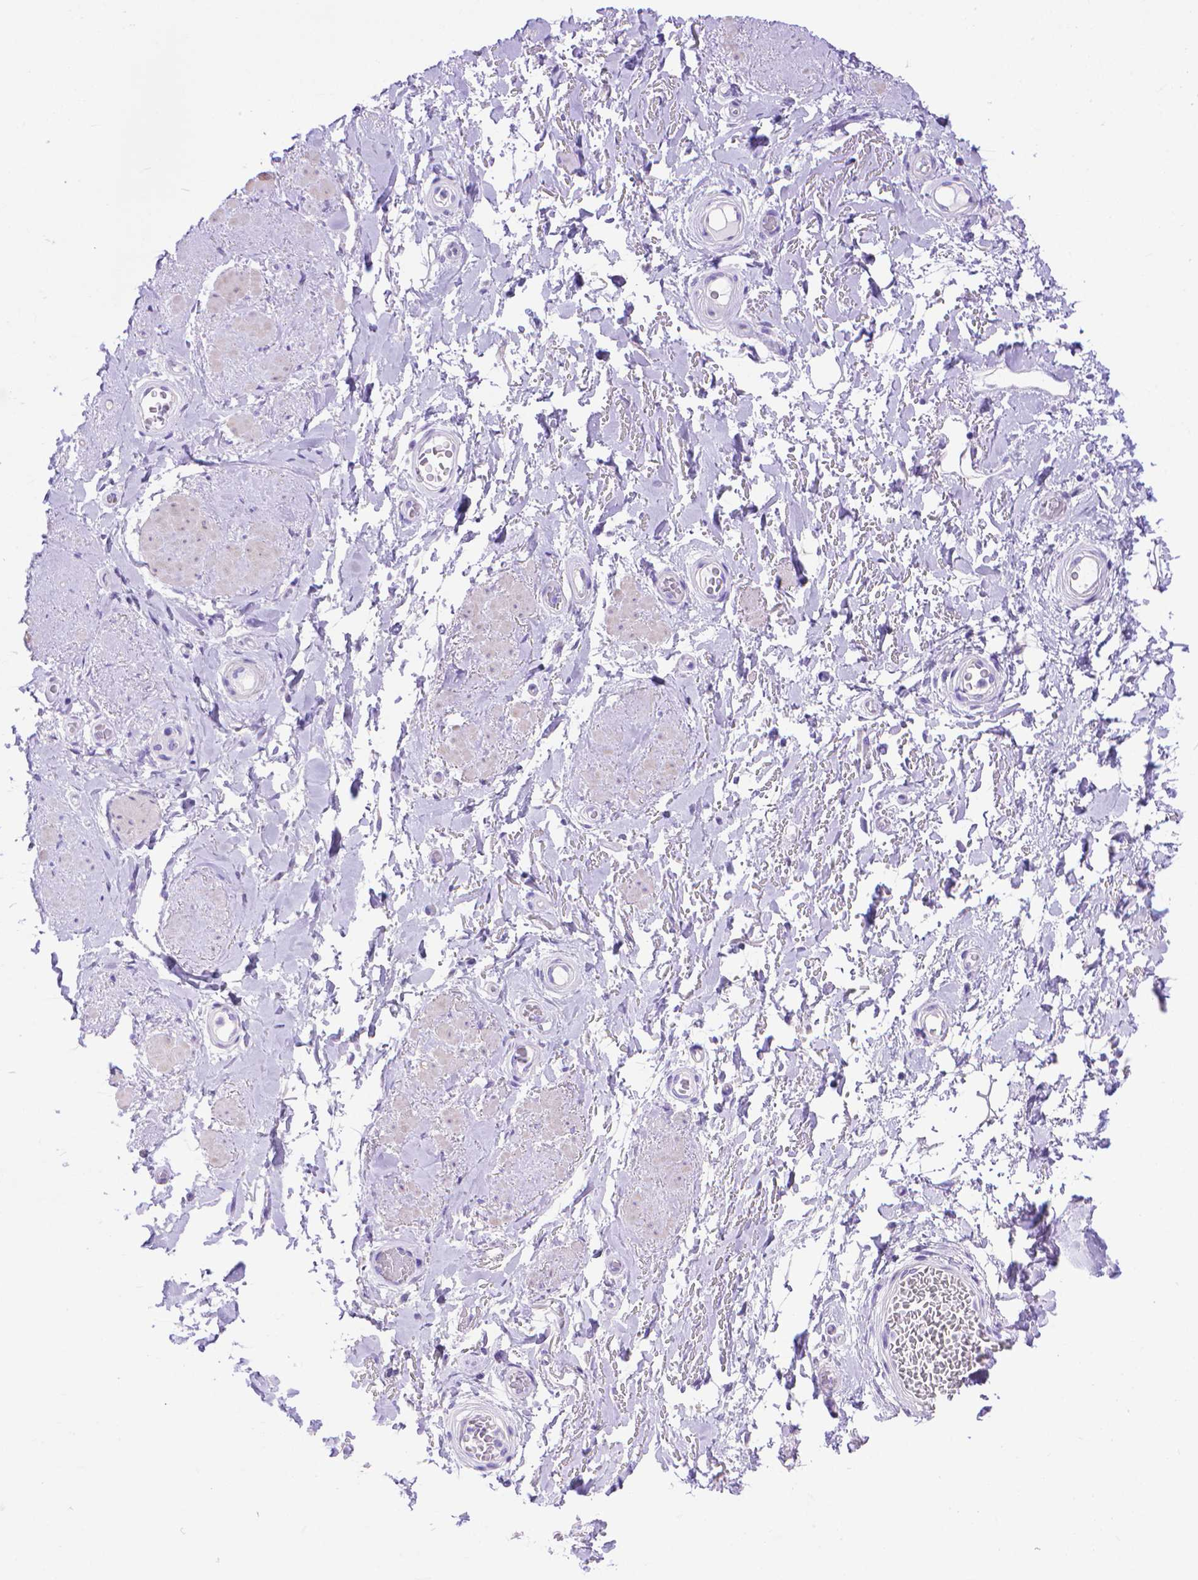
{"staining": {"intensity": "negative", "quantity": "none", "location": "none"}, "tissue": "adipose tissue", "cell_type": "Adipocytes", "image_type": "normal", "snomed": [{"axis": "morphology", "description": "Normal tissue, NOS"}, {"axis": "topography", "description": "Anal"}, {"axis": "topography", "description": "Peripheral nerve tissue"}], "caption": "Normal adipose tissue was stained to show a protein in brown. There is no significant positivity in adipocytes. The staining is performed using DAB (3,3'-diaminobenzidine) brown chromogen with nuclei counter-stained in using hematoxylin.", "gene": "DHRS2", "patient": {"sex": "male", "age": 53}}